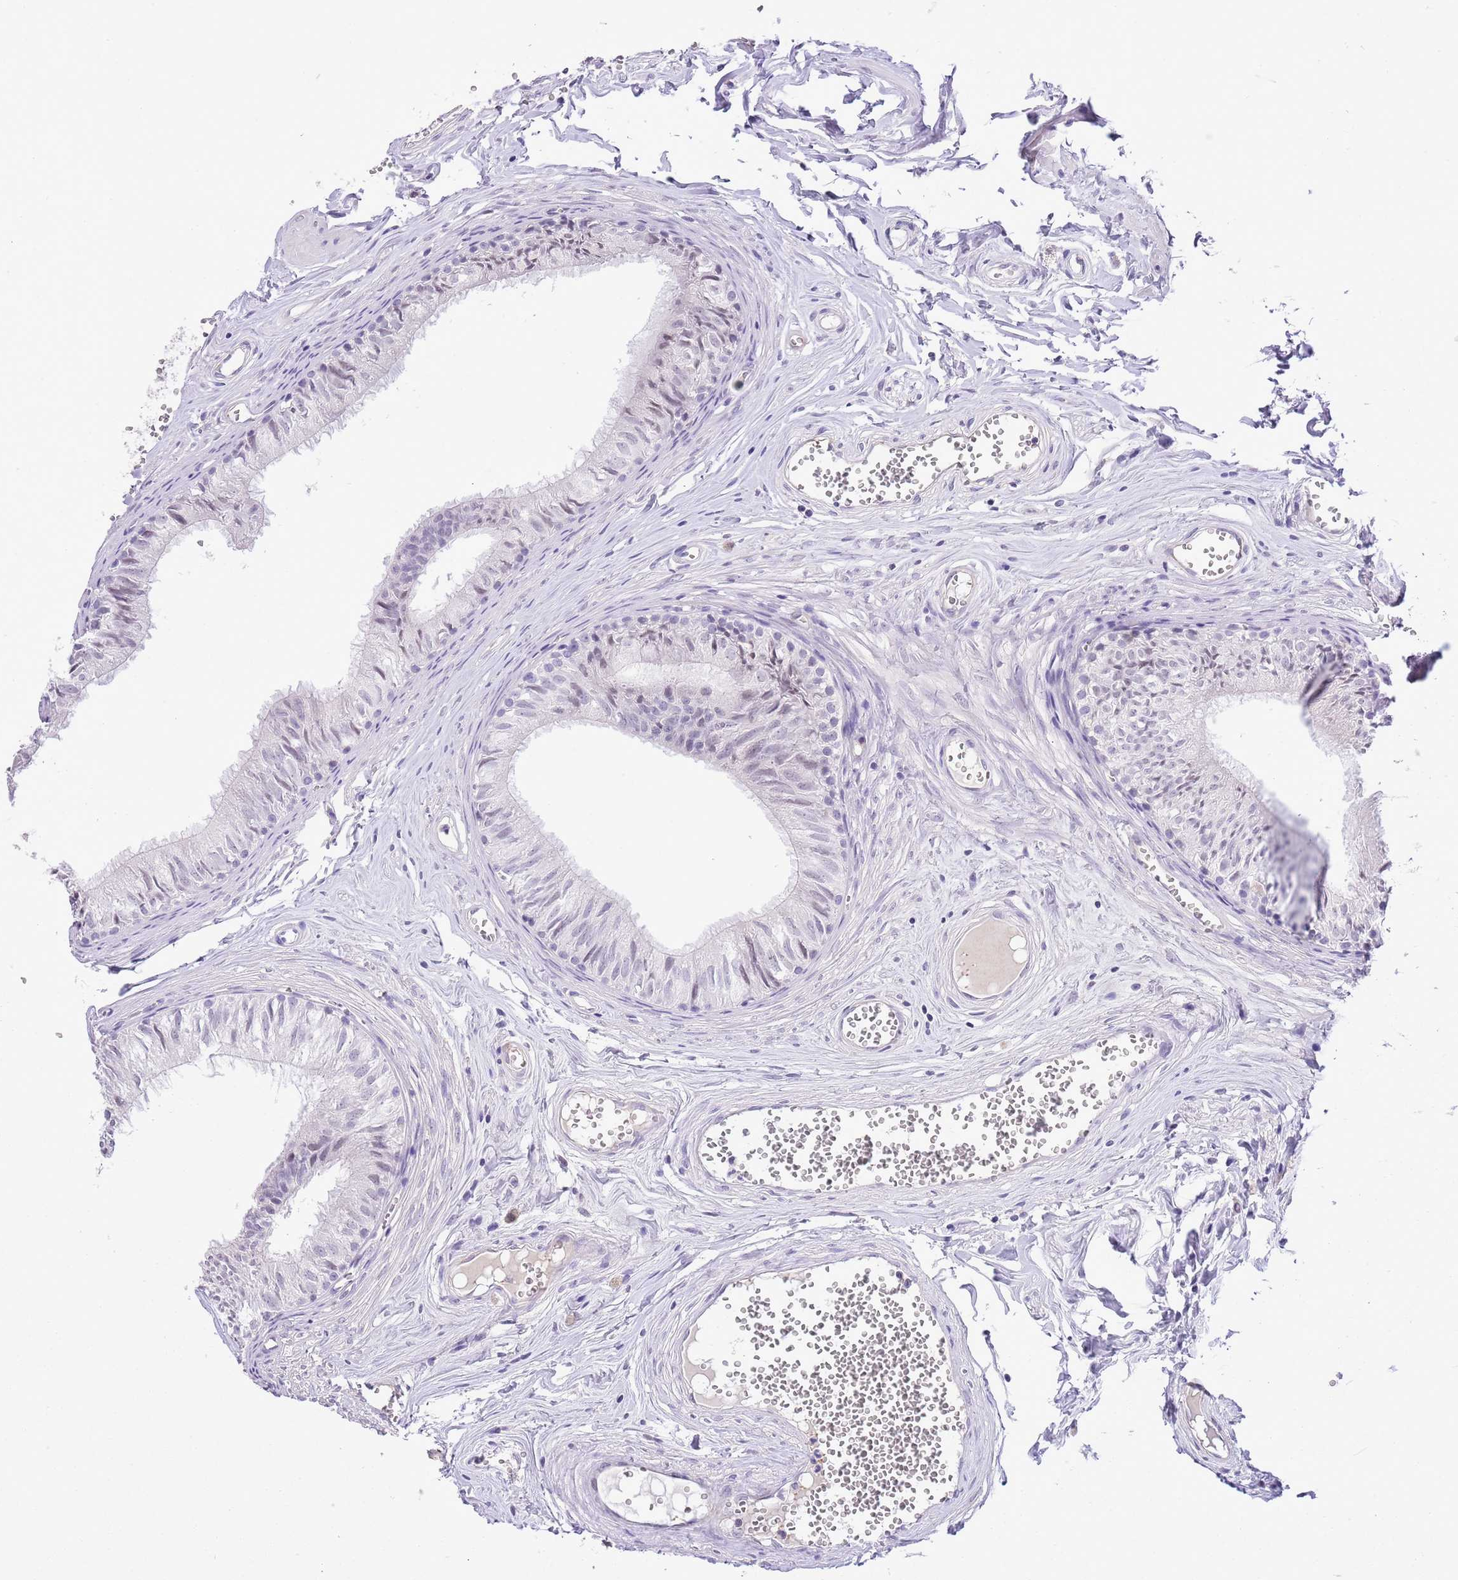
{"staining": {"intensity": "negative", "quantity": "none", "location": "none"}, "tissue": "epididymis", "cell_type": "Glandular cells", "image_type": "normal", "snomed": [{"axis": "morphology", "description": "Normal tissue, NOS"}, {"axis": "topography", "description": "Epididymis"}], "caption": "Immunohistochemistry image of normal epididymis: human epididymis stained with DAB (3,3'-diaminobenzidine) reveals no significant protein positivity in glandular cells.", "gene": "MIDN", "patient": {"sex": "male", "age": 36}}